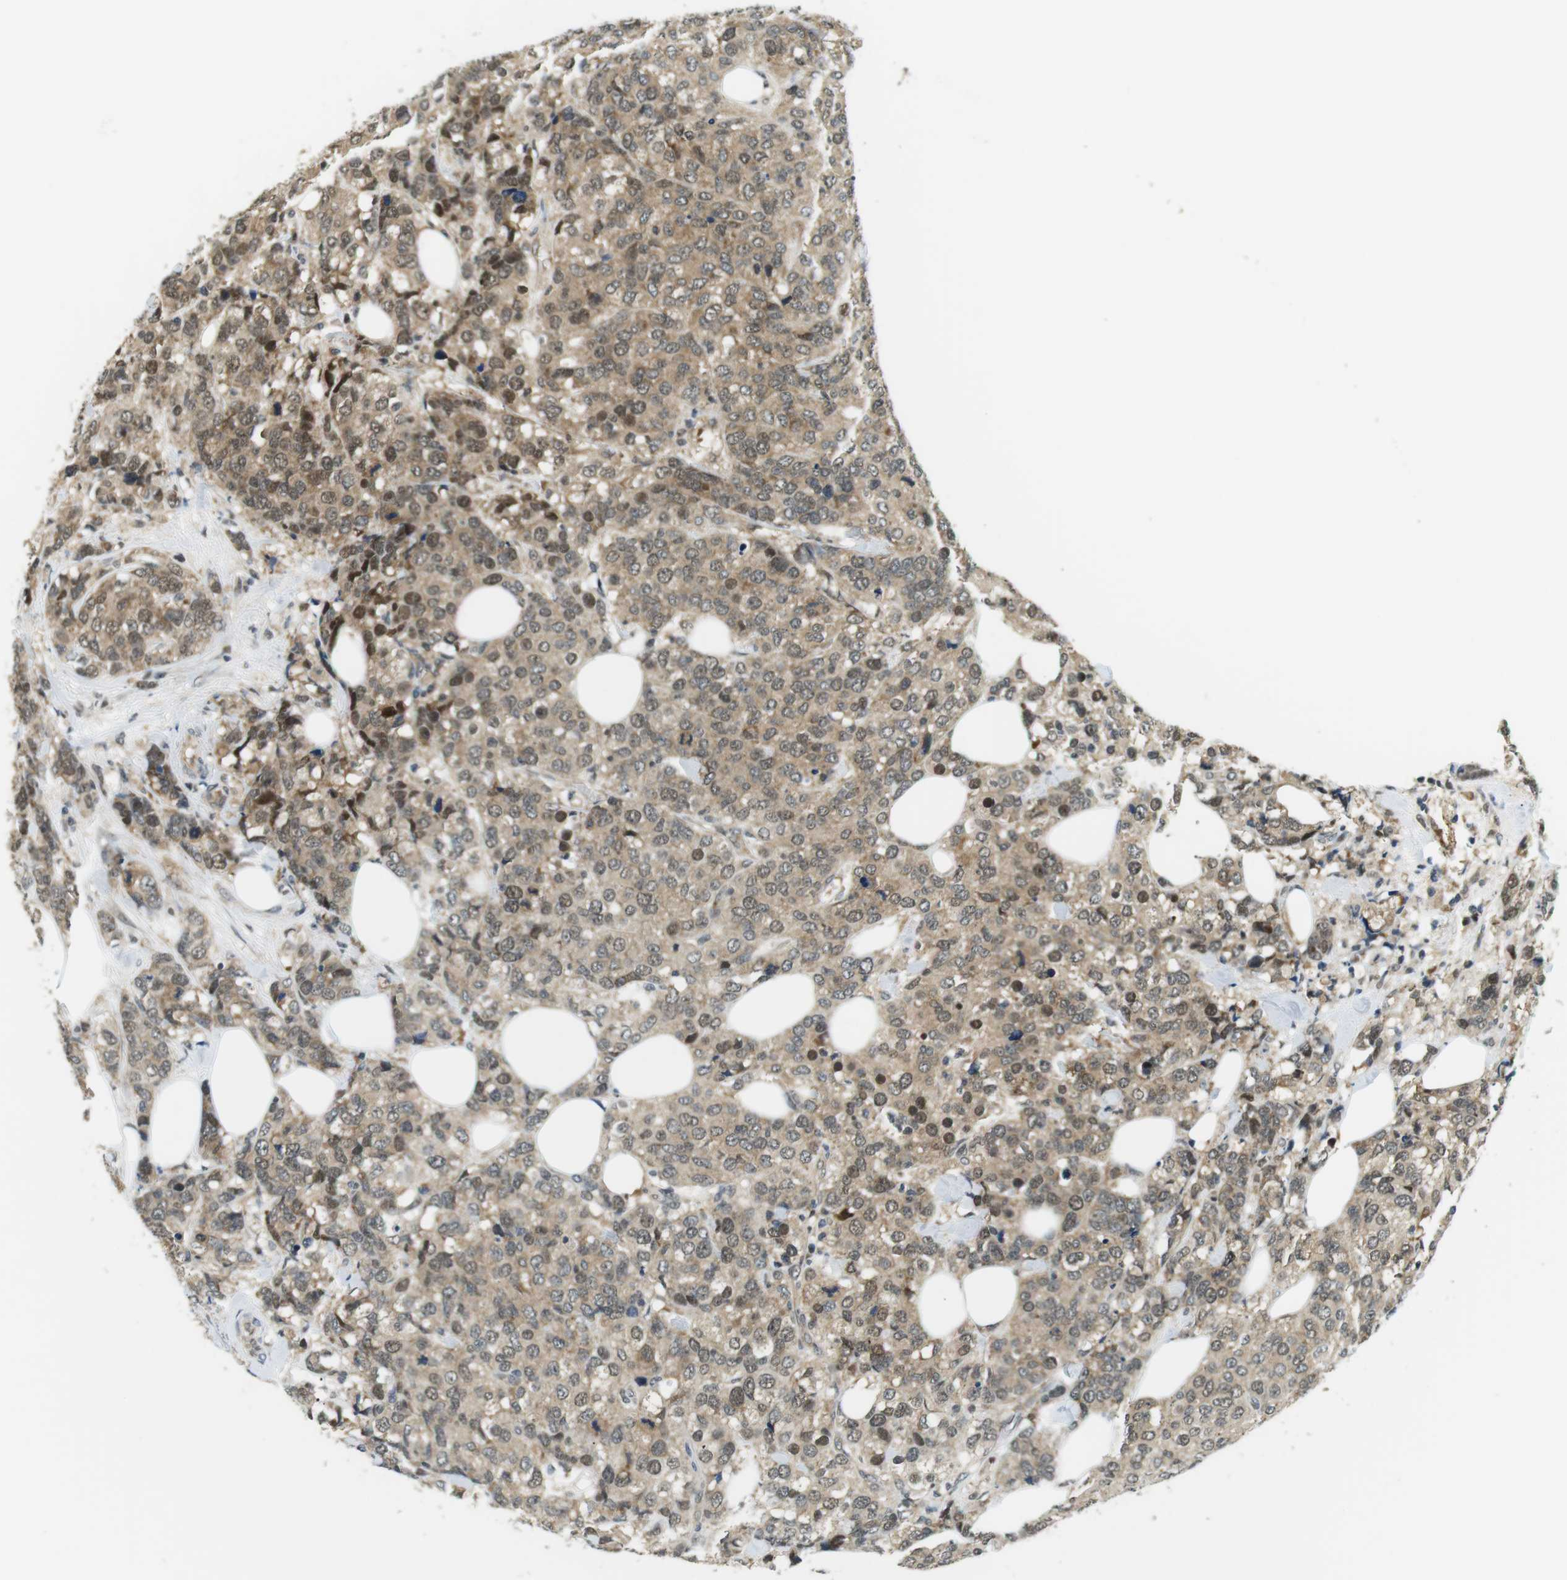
{"staining": {"intensity": "weak", "quantity": ">75%", "location": "cytoplasmic/membranous,nuclear"}, "tissue": "breast cancer", "cell_type": "Tumor cells", "image_type": "cancer", "snomed": [{"axis": "morphology", "description": "Lobular carcinoma"}, {"axis": "topography", "description": "Breast"}], "caption": "Human breast cancer stained with a protein marker exhibits weak staining in tumor cells.", "gene": "CSNK2B", "patient": {"sex": "female", "age": 59}}